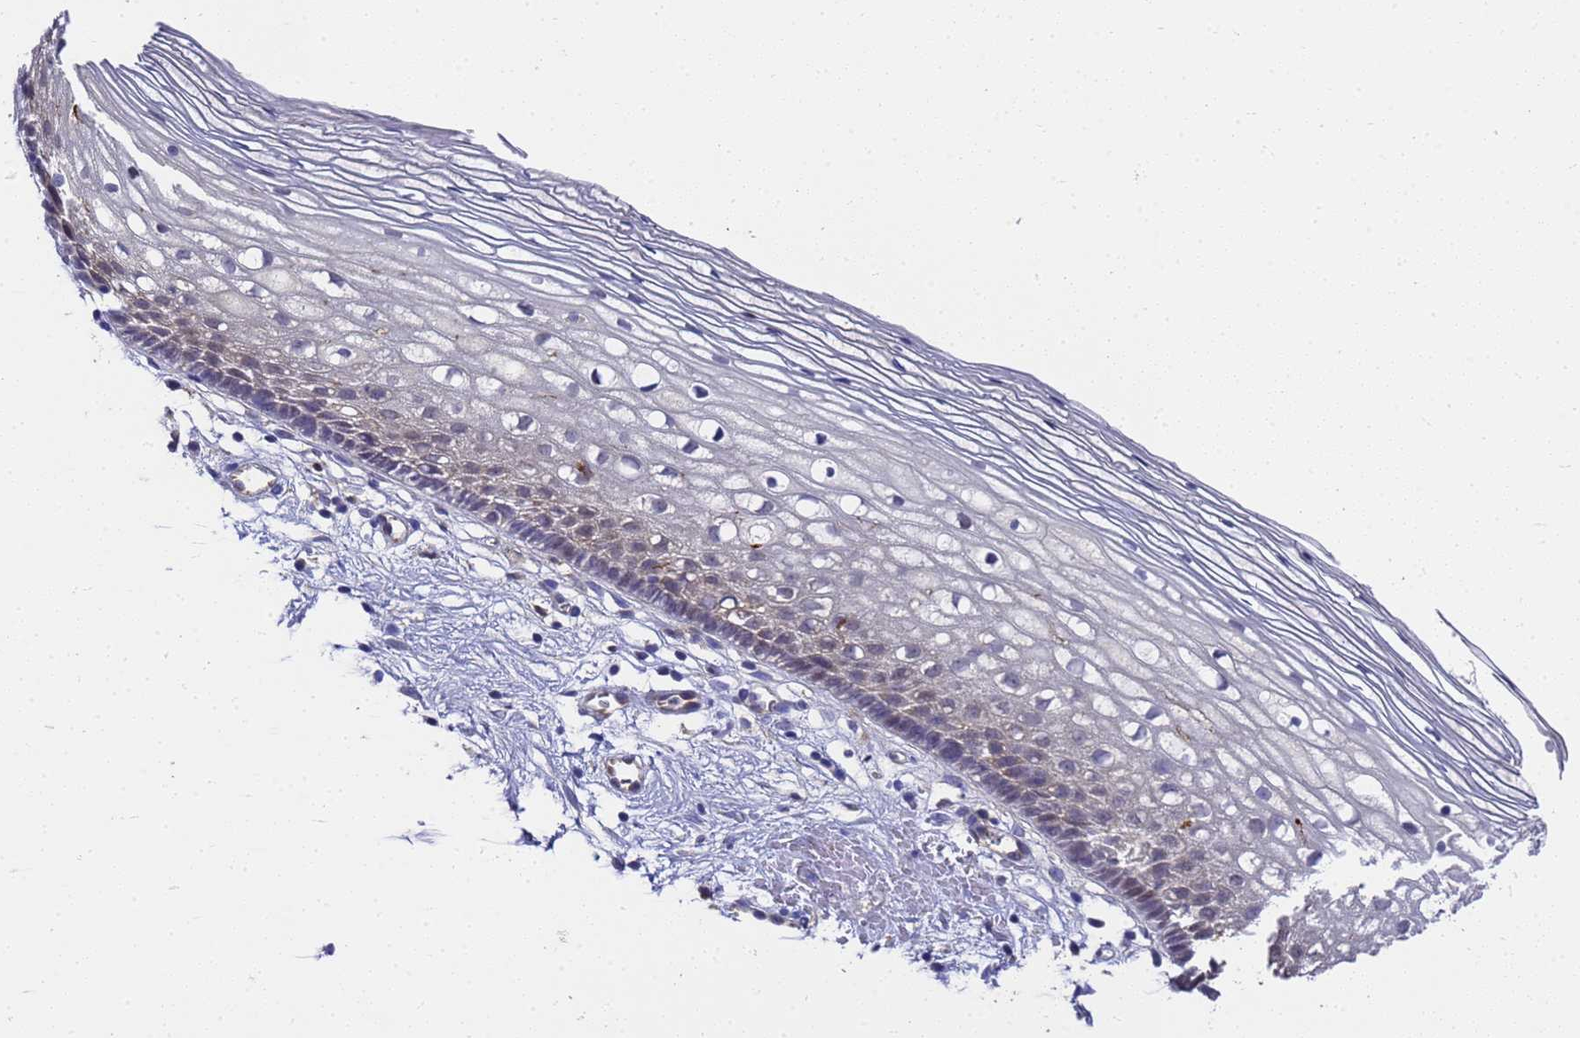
{"staining": {"intensity": "moderate", "quantity": "<25%", "location": "cytoplasmic/membranous"}, "tissue": "cervix", "cell_type": "Glandular cells", "image_type": "normal", "snomed": [{"axis": "morphology", "description": "Normal tissue, NOS"}, {"axis": "topography", "description": "Cervix"}], "caption": "Cervix stained with DAB immunohistochemistry exhibits low levels of moderate cytoplasmic/membranous staining in approximately <25% of glandular cells.", "gene": "SLC35E2B", "patient": {"sex": "female", "age": 27}}